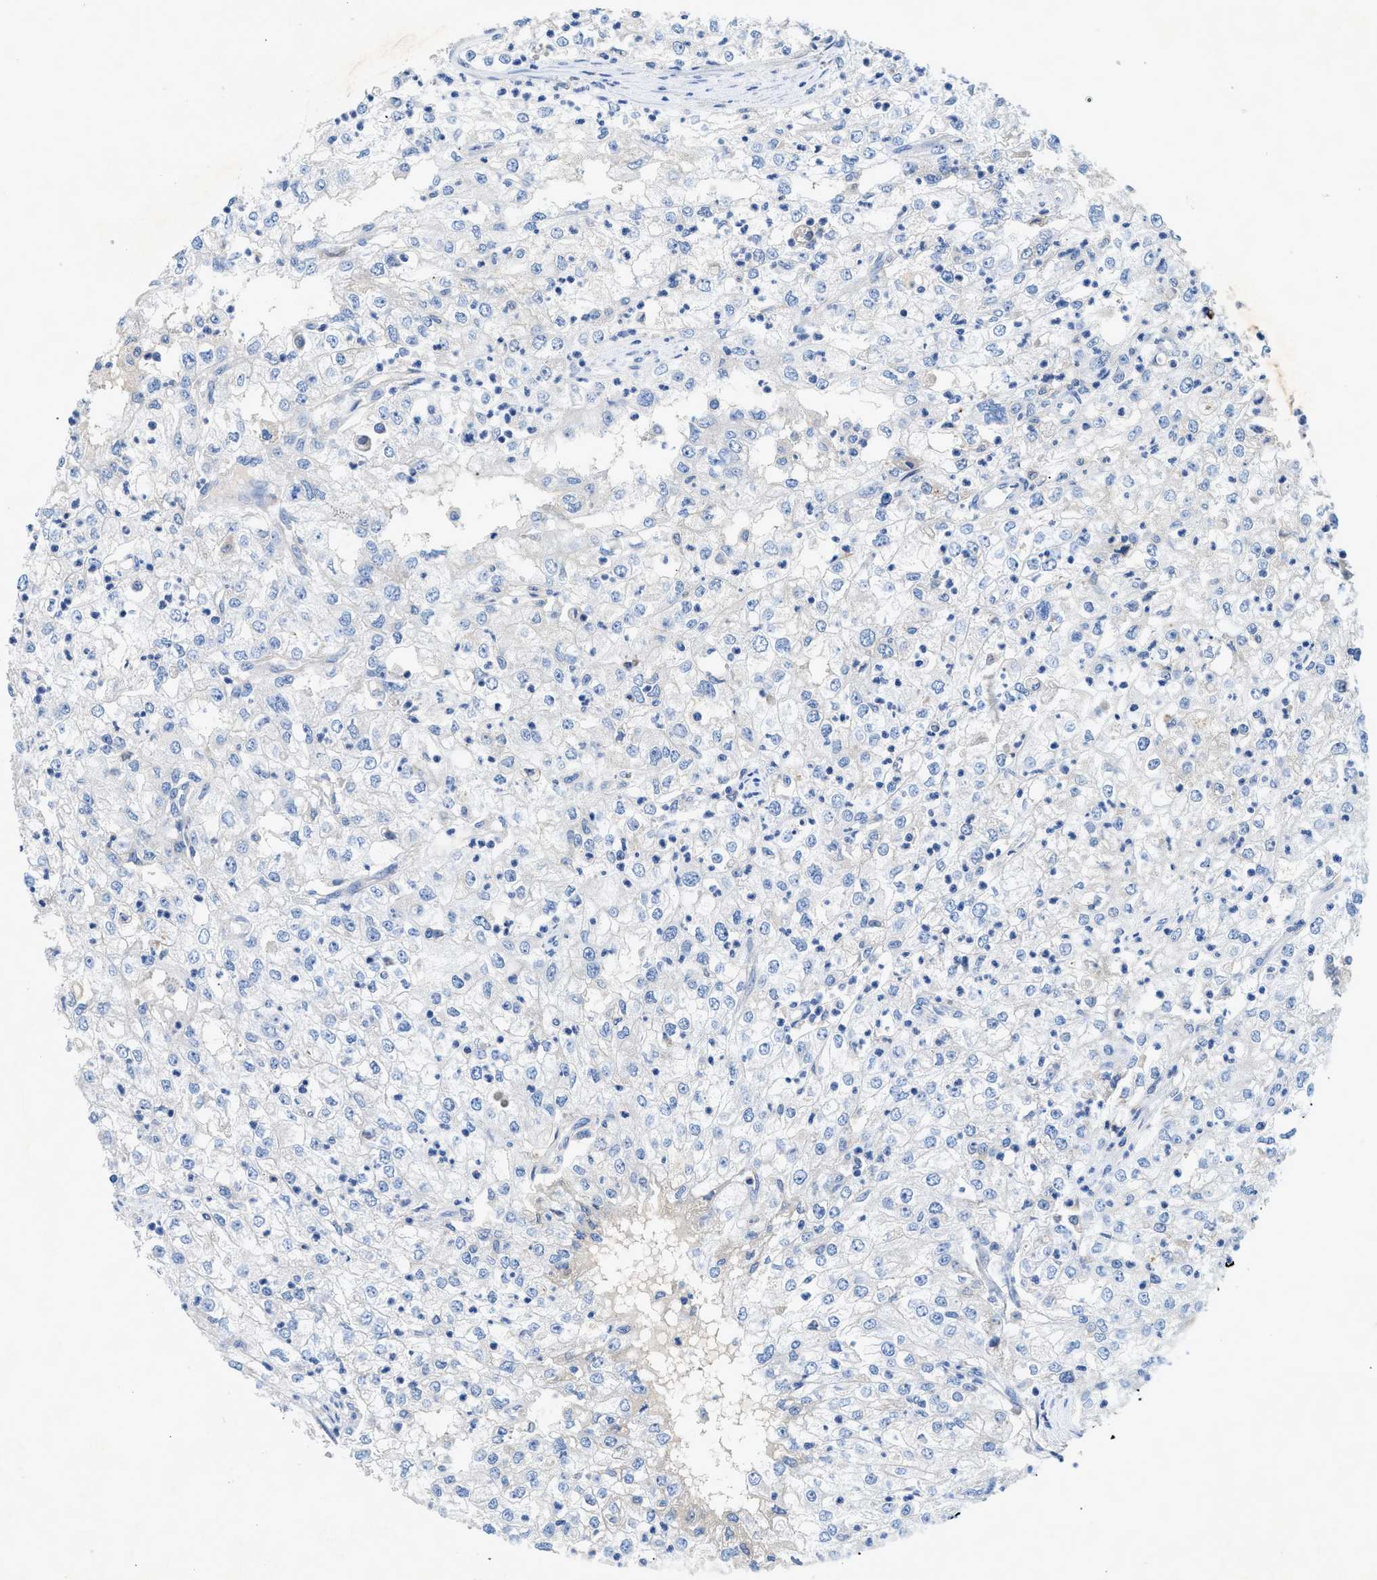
{"staining": {"intensity": "negative", "quantity": "none", "location": "none"}, "tissue": "renal cancer", "cell_type": "Tumor cells", "image_type": "cancer", "snomed": [{"axis": "morphology", "description": "Adenocarcinoma, NOS"}, {"axis": "topography", "description": "Kidney"}], "caption": "Protein analysis of renal cancer (adenocarcinoma) reveals no significant expression in tumor cells.", "gene": "SLC10A6", "patient": {"sex": "female", "age": 54}}